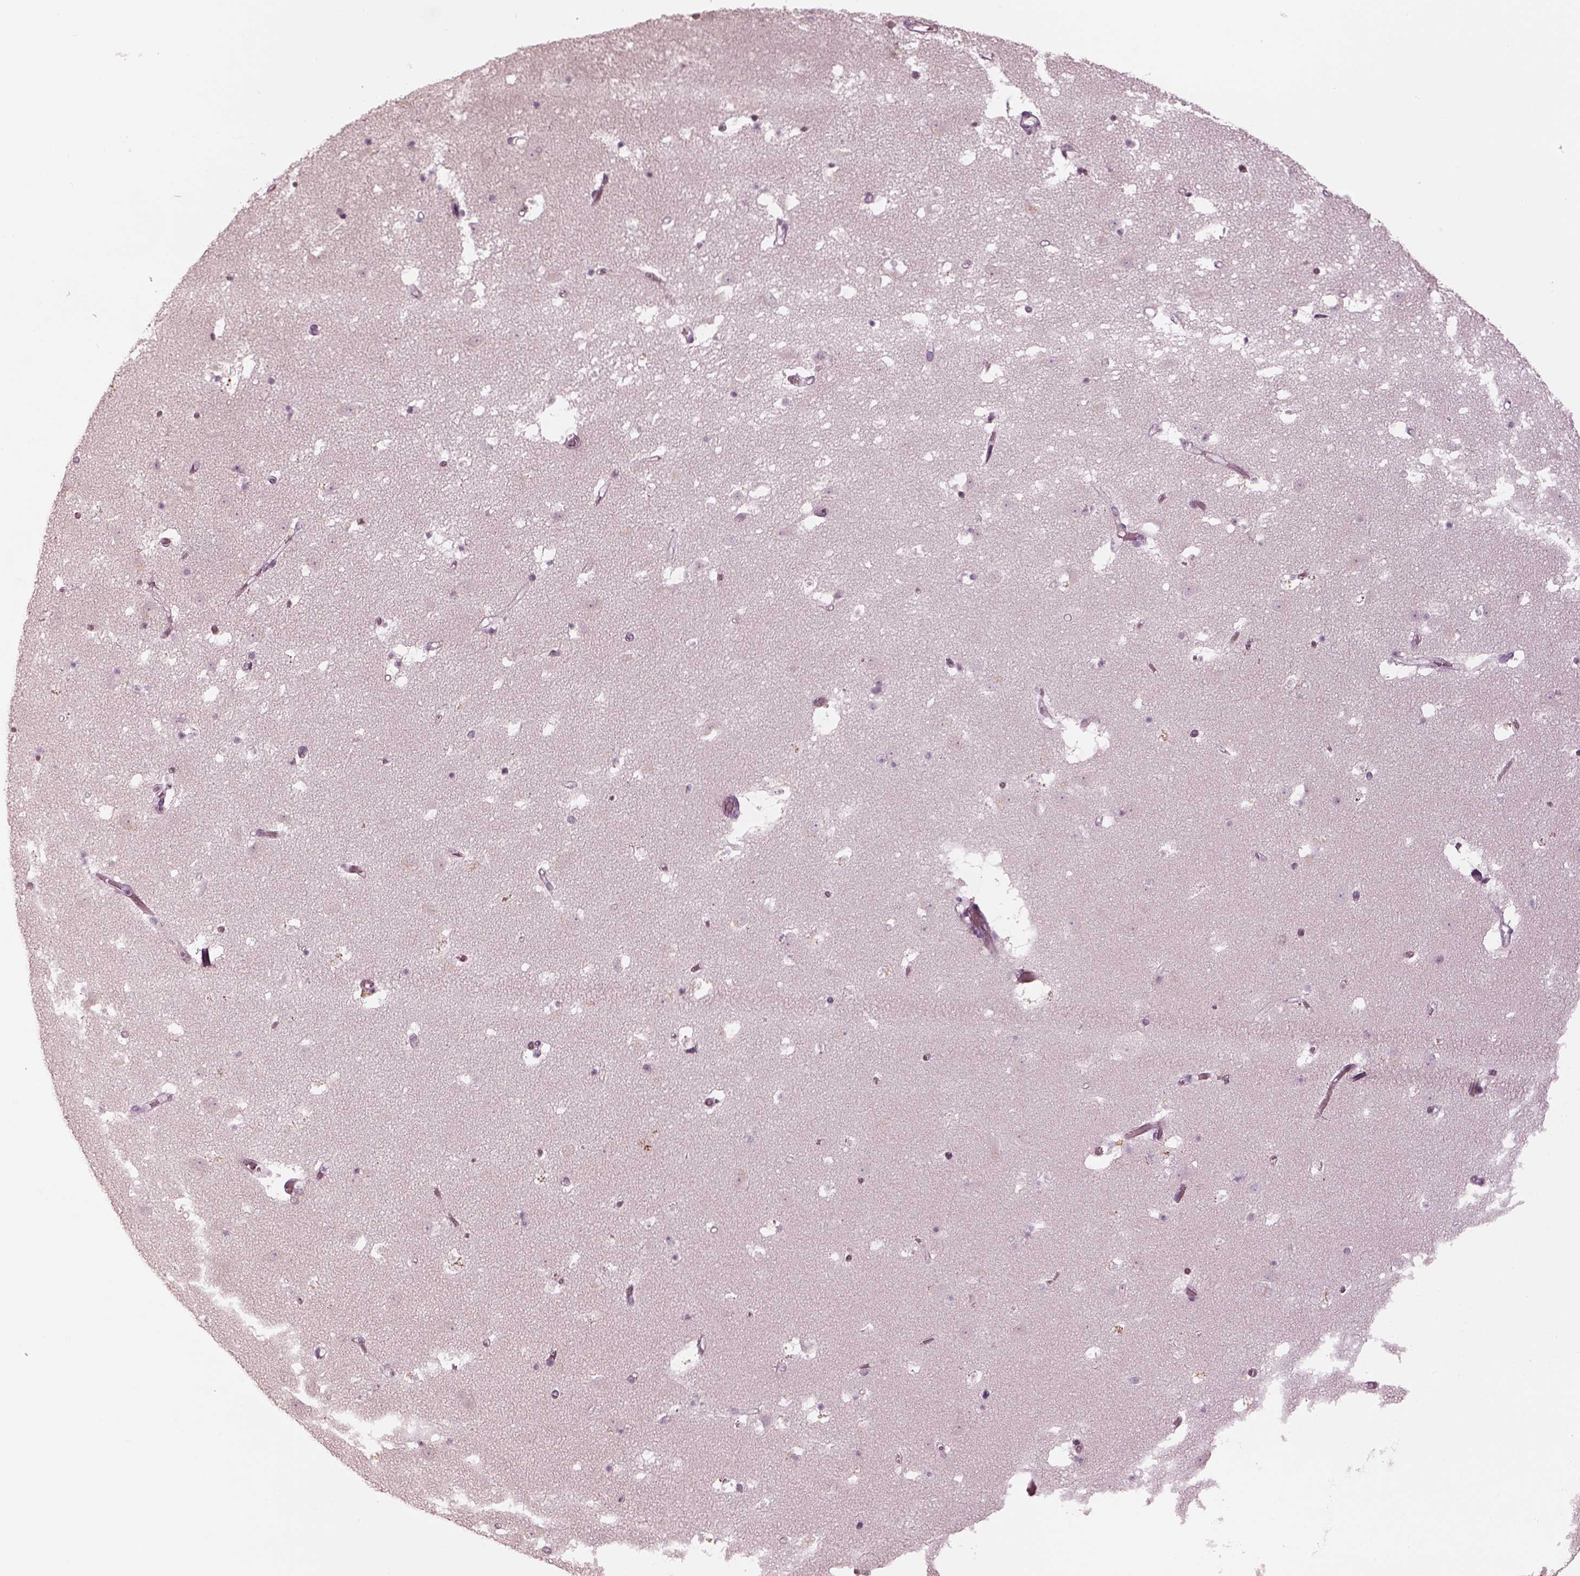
{"staining": {"intensity": "negative", "quantity": "none", "location": "none"}, "tissue": "caudate", "cell_type": "Glial cells", "image_type": "normal", "snomed": [{"axis": "morphology", "description": "Normal tissue, NOS"}, {"axis": "topography", "description": "Lateral ventricle wall"}], "caption": "This image is of unremarkable caudate stained with immunohistochemistry to label a protein in brown with the nuclei are counter-stained blue. There is no positivity in glial cells. Nuclei are stained in blue.", "gene": "SPATA6L", "patient": {"sex": "female", "age": 42}}